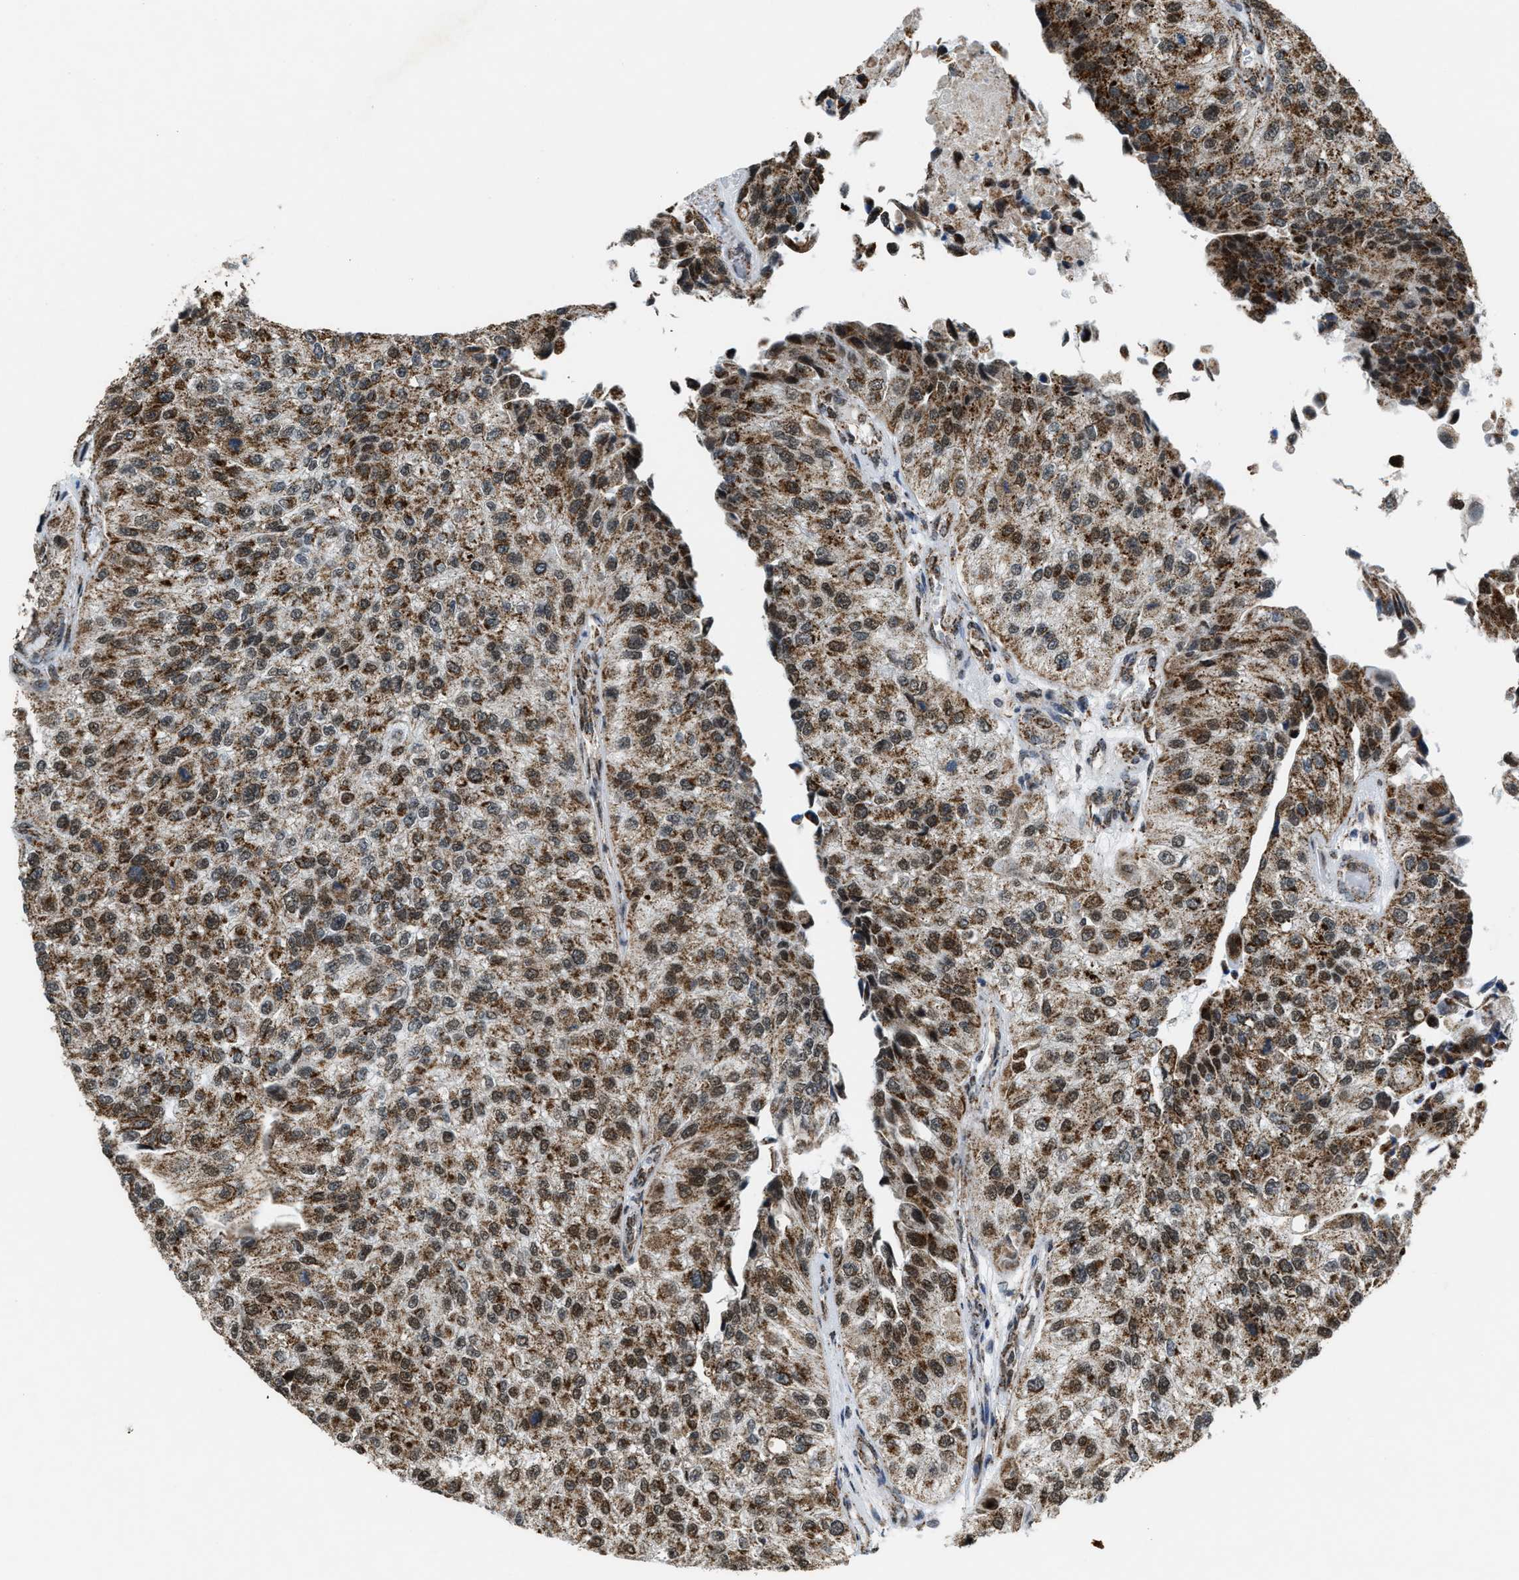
{"staining": {"intensity": "moderate", "quantity": ">75%", "location": "cytoplasmic/membranous"}, "tissue": "urothelial cancer", "cell_type": "Tumor cells", "image_type": "cancer", "snomed": [{"axis": "morphology", "description": "Urothelial carcinoma, High grade"}, {"axis": "topography", "description": "Kidney"}, {"axis": "topography", "description": "Urinary bladder"}], "caption": "Moderate cytoplasmic/membranous expression for a protein is seen in approximately >75% of tumor cells of high-grade urothelial carcinoma using immunohistochemistry.", "gene": "HIBADH", "patient": {"sex": "male", "age": 77}}